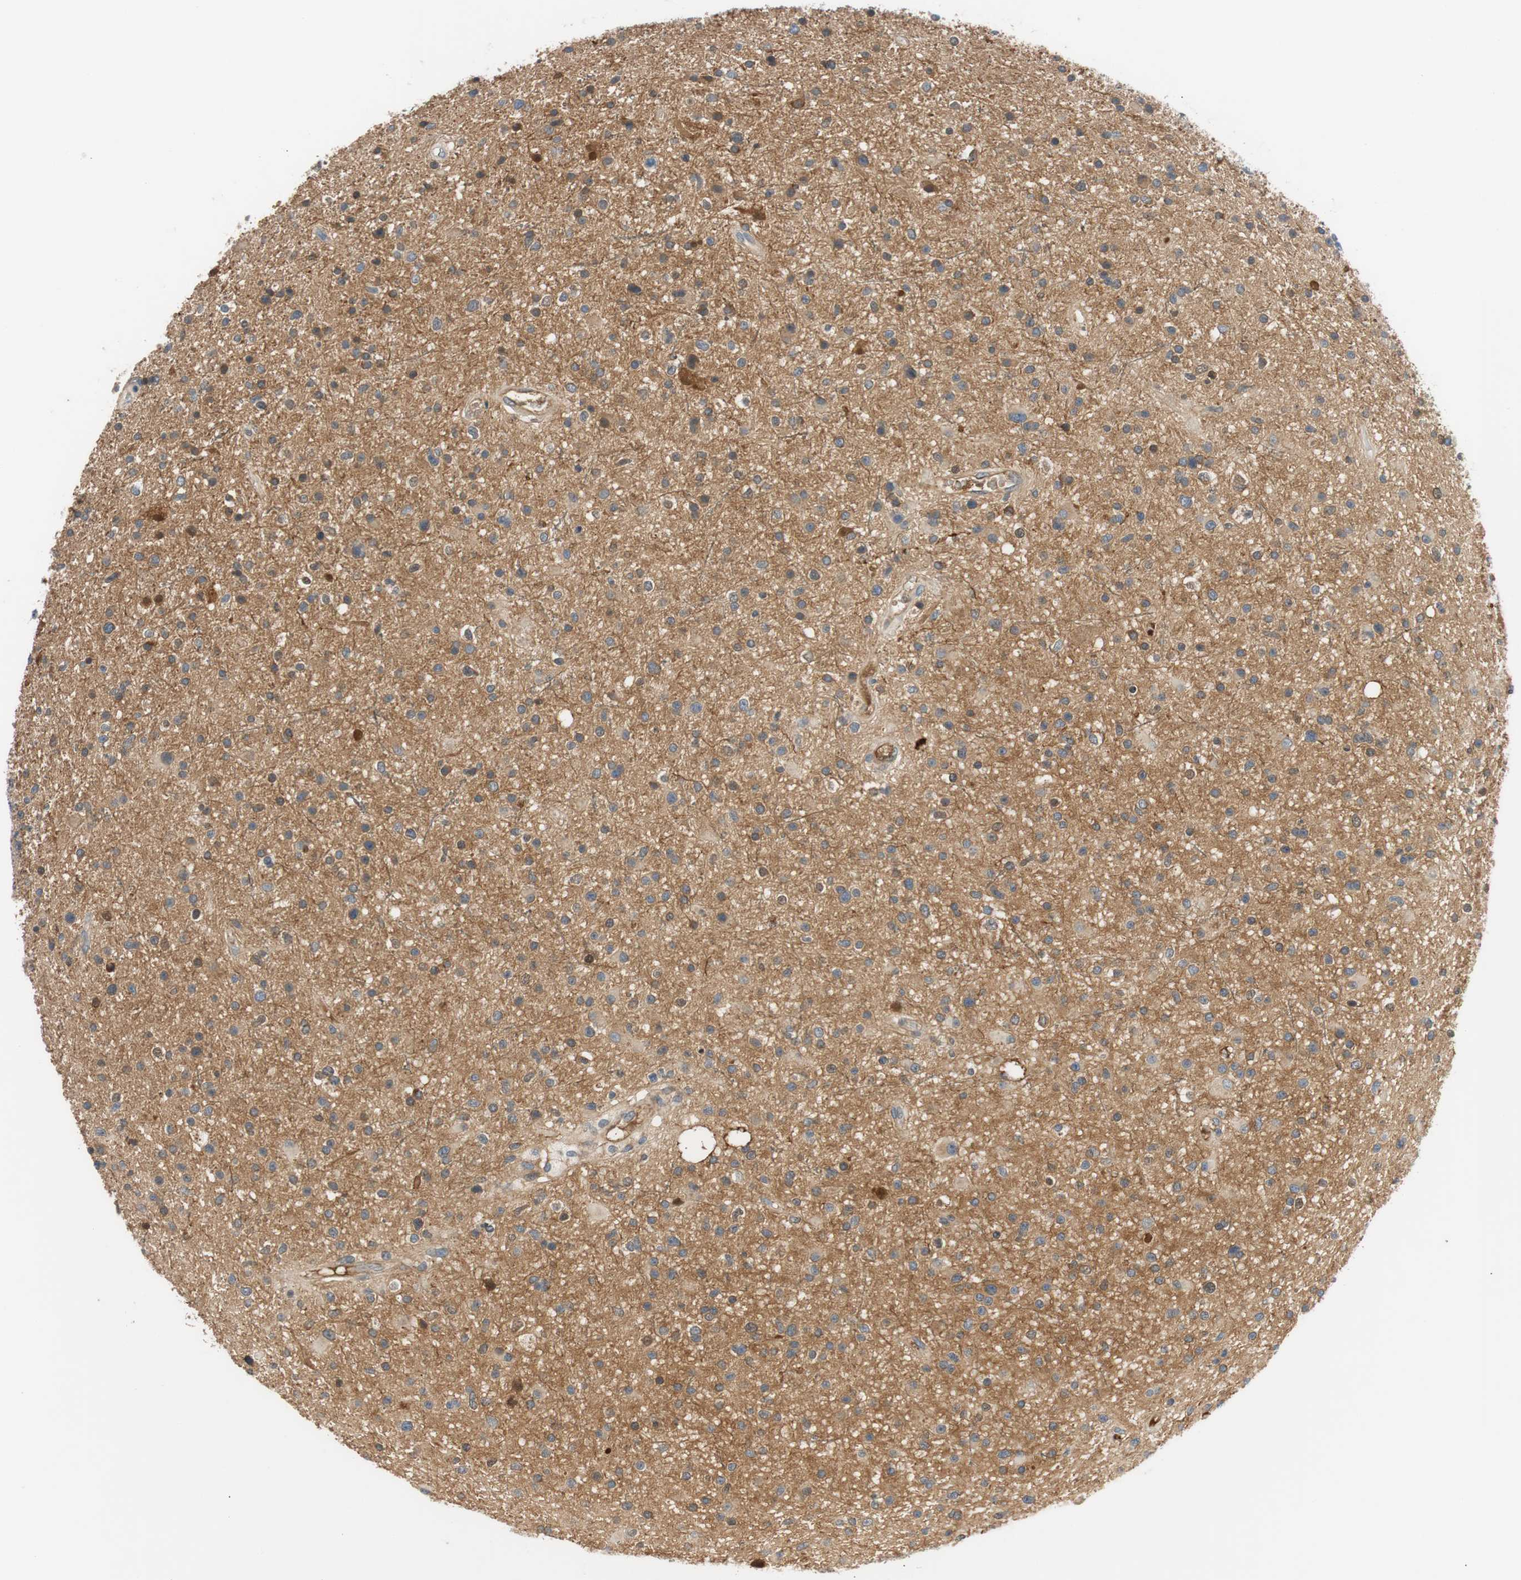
{"staining": {"intensity": "negative", "quantity": "none", "location": "none"}, "tissue": "glioma", "cell_type": "Tumor cells", "image_type": "cancer", "snomed": [{"axis": "morphology", "description": "Glioma, malignant, High grade"}, {"axis": "topography", "description": "Brain"}], "caption": "A histopathology image of high-grade glioma (malignant) stained for a protein shows no brown staining in tumor cells.", "gene": "C4A", "patient": {"sex": "male", "age": 33}}